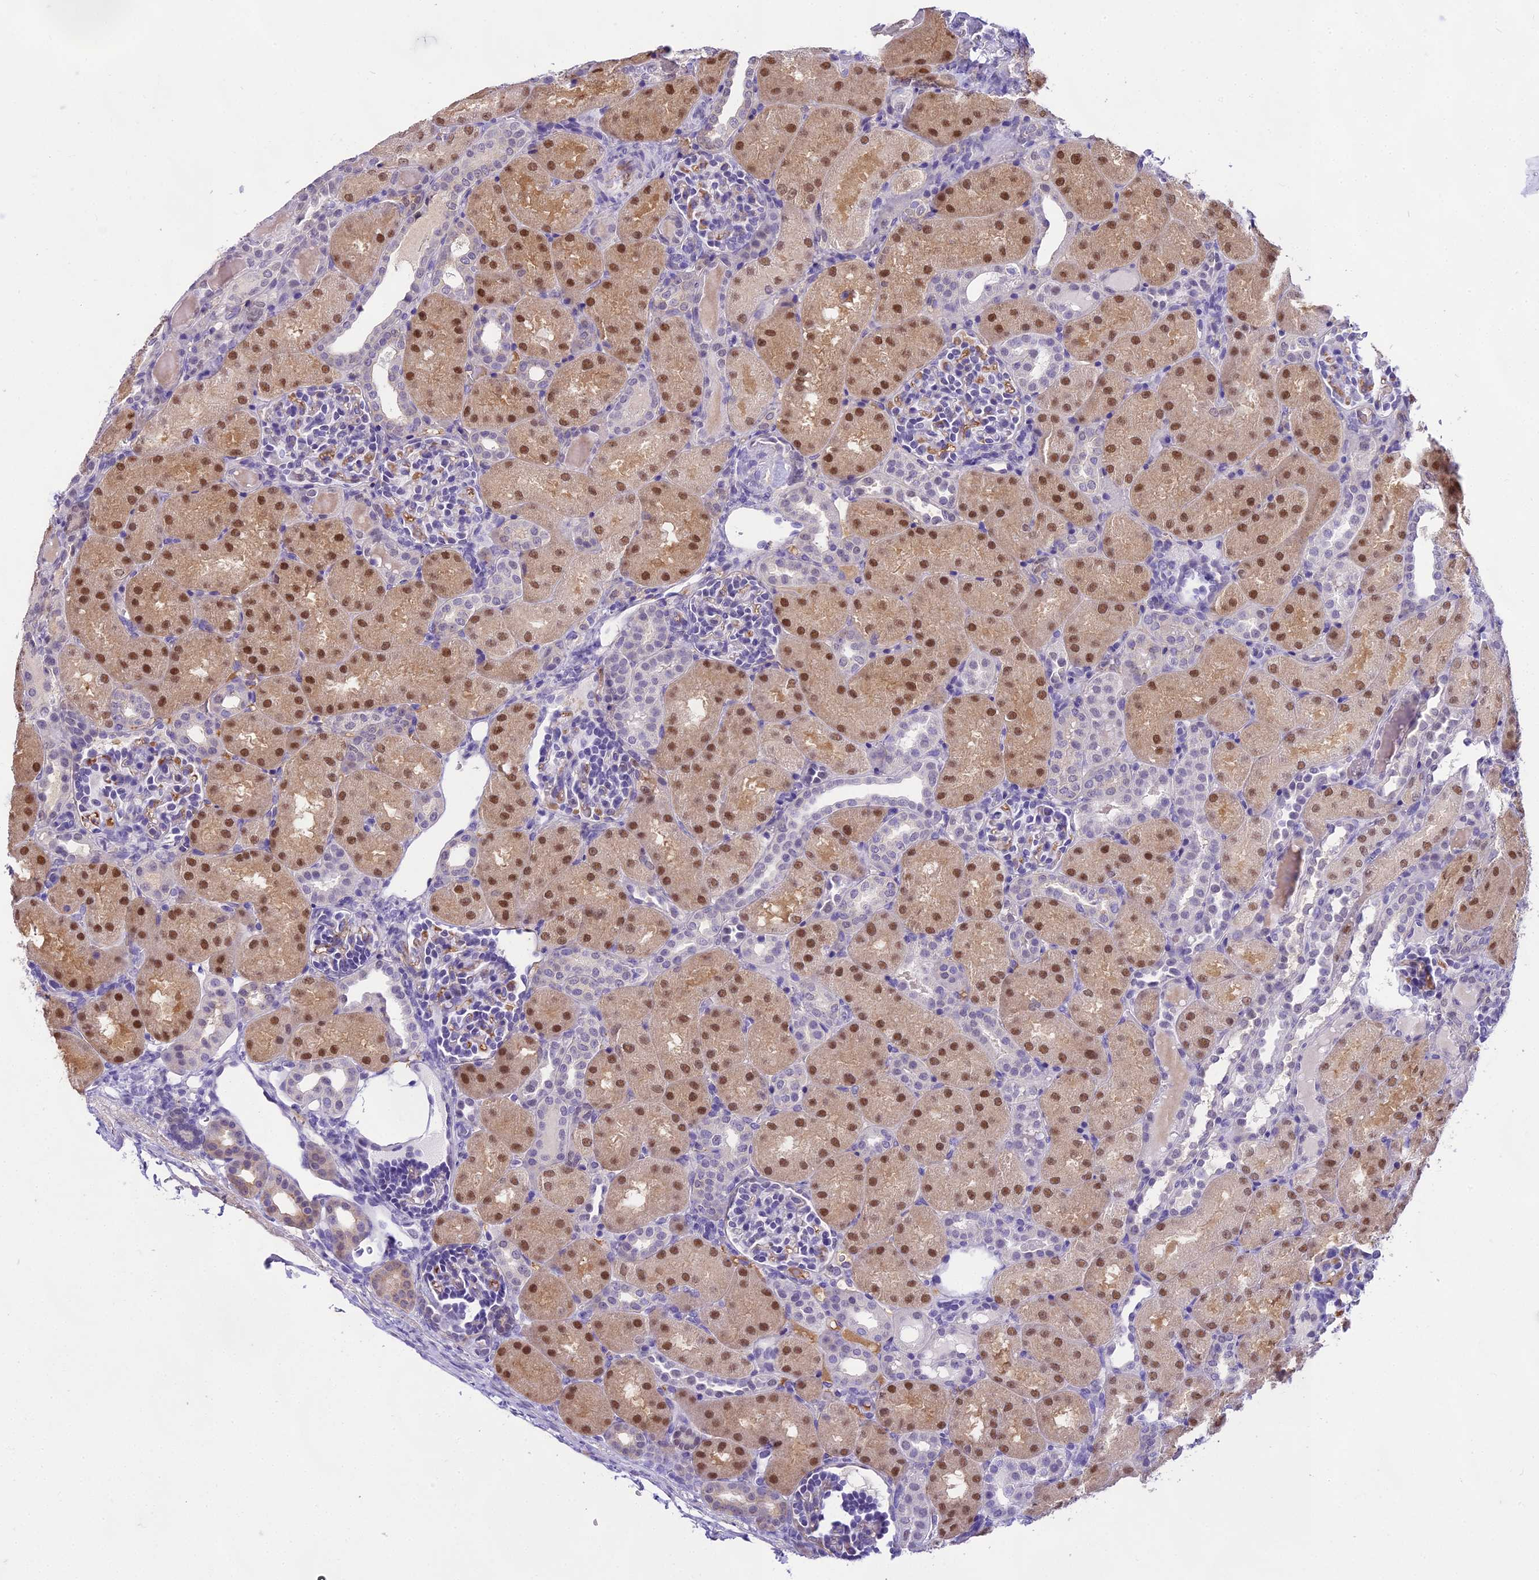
{"staining": {"intensity": "negative", "quantity": "none", "location": "none"}, "tissue": "kidney", "cell_type": "Cells in glomeruli", "image_type": "normal", "snomed": [{"axis": "morphology", "description": "Normal tissue, NOS"}, {"axis": "topography", "description": "Kidney"}], "caption": "This is an IHC image of benign kidney. There is no expression in cells in glomeruli.", "gene": "MAT2A", "patient": {"sex": "male", "age": 1}}